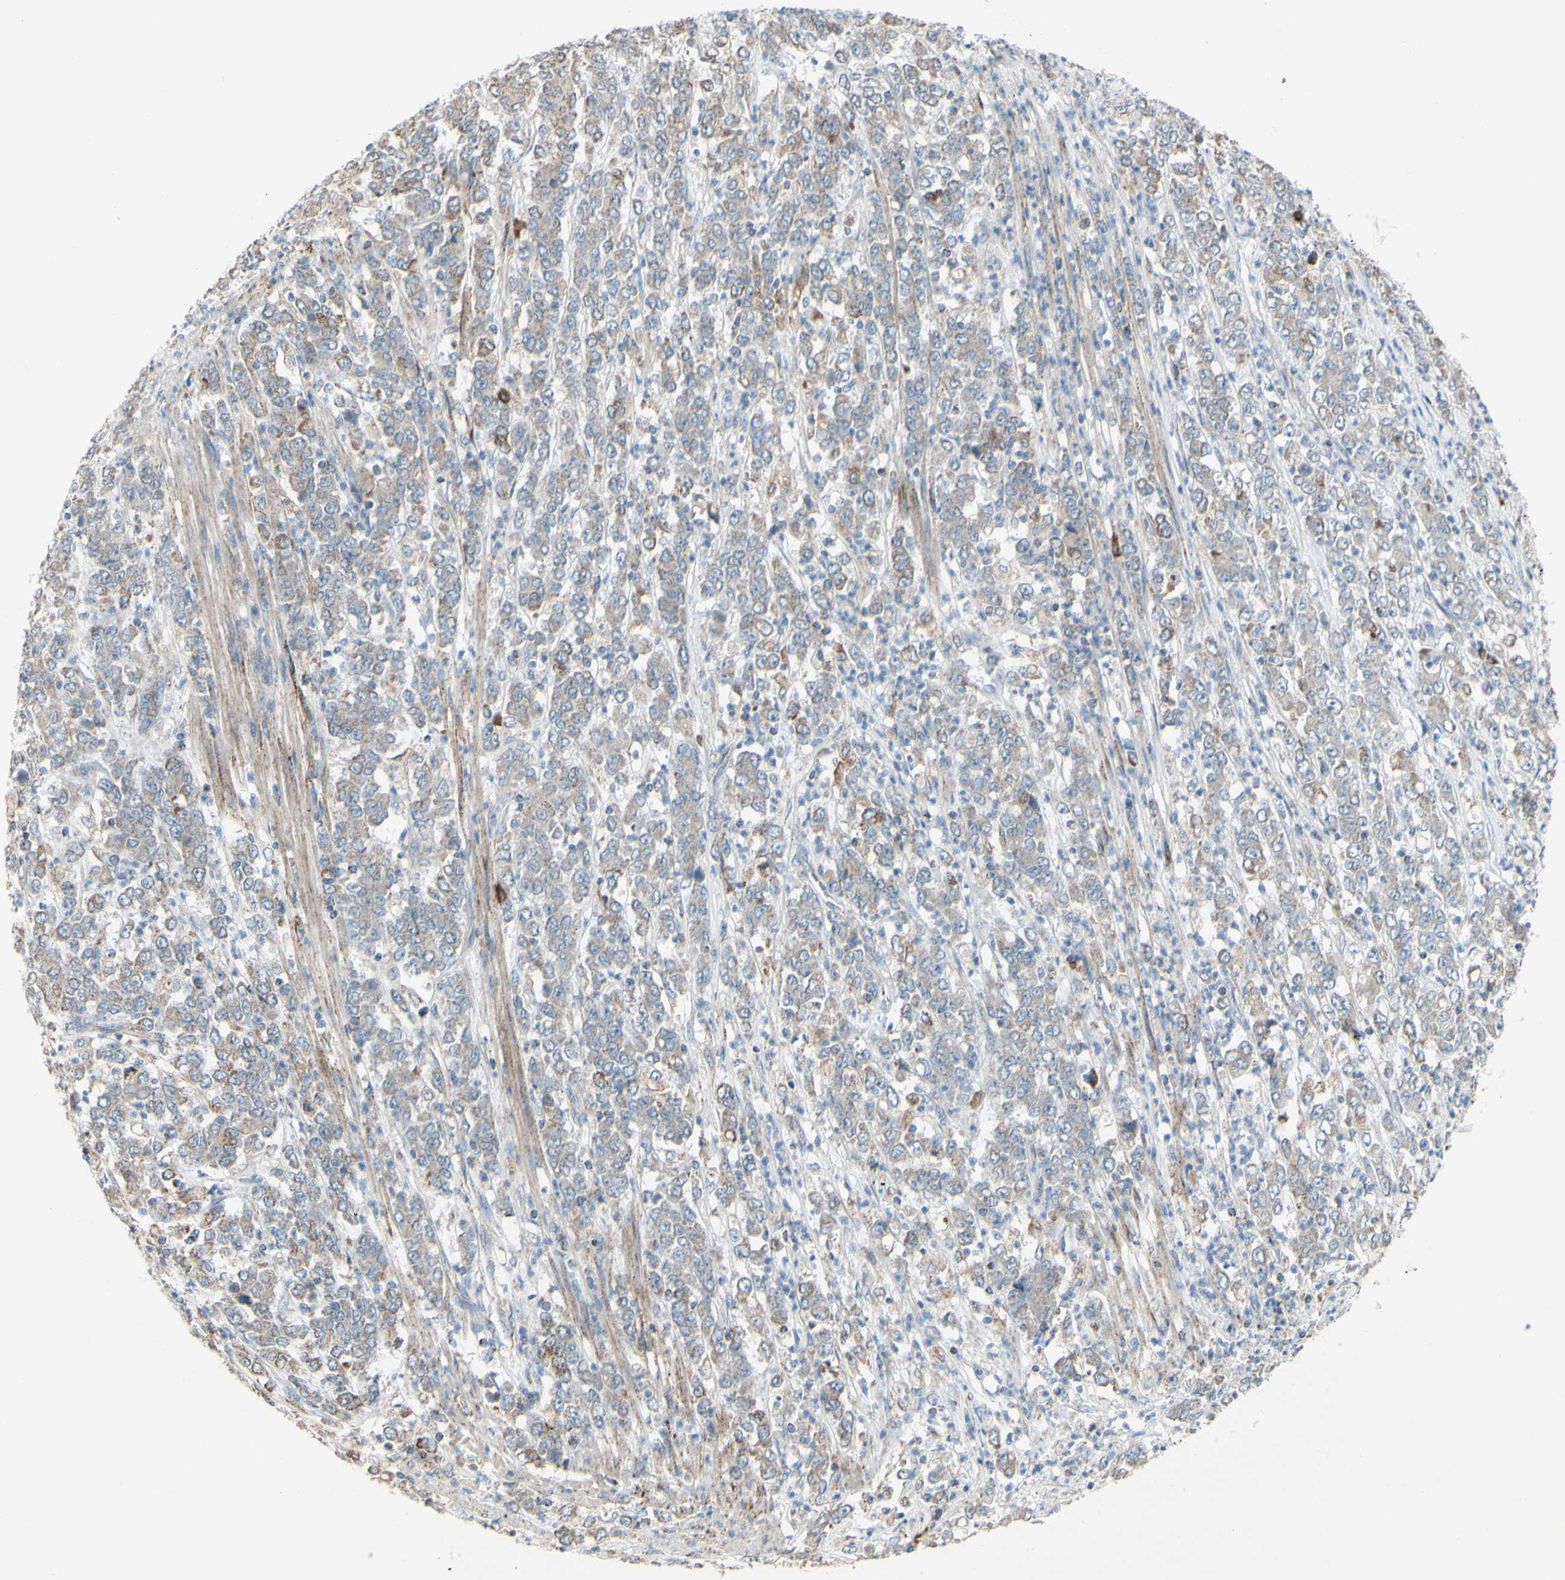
{"staining": {"intensity": "weak", "quantity": "25%-75%", "location": "cytoplasmic/membranous"}, "tissue": "stomach cancer", "cell_type": "Tumor cells", "image_type": "cancer", "snomed": [{"axis": "morphology", "description": "Adenocarcinoma, NOS"}, {"axis": "topography", "description": "Stomach, lower"}], "caption": "Immunohistochemical staining of stomach adenocarcinoma shows weak cytoplasmic/membranous protein expression in about 25%-75% of tumor cells.", "gene": "CNTNAP1", "patient": {"sex": "female", "age": 71}}